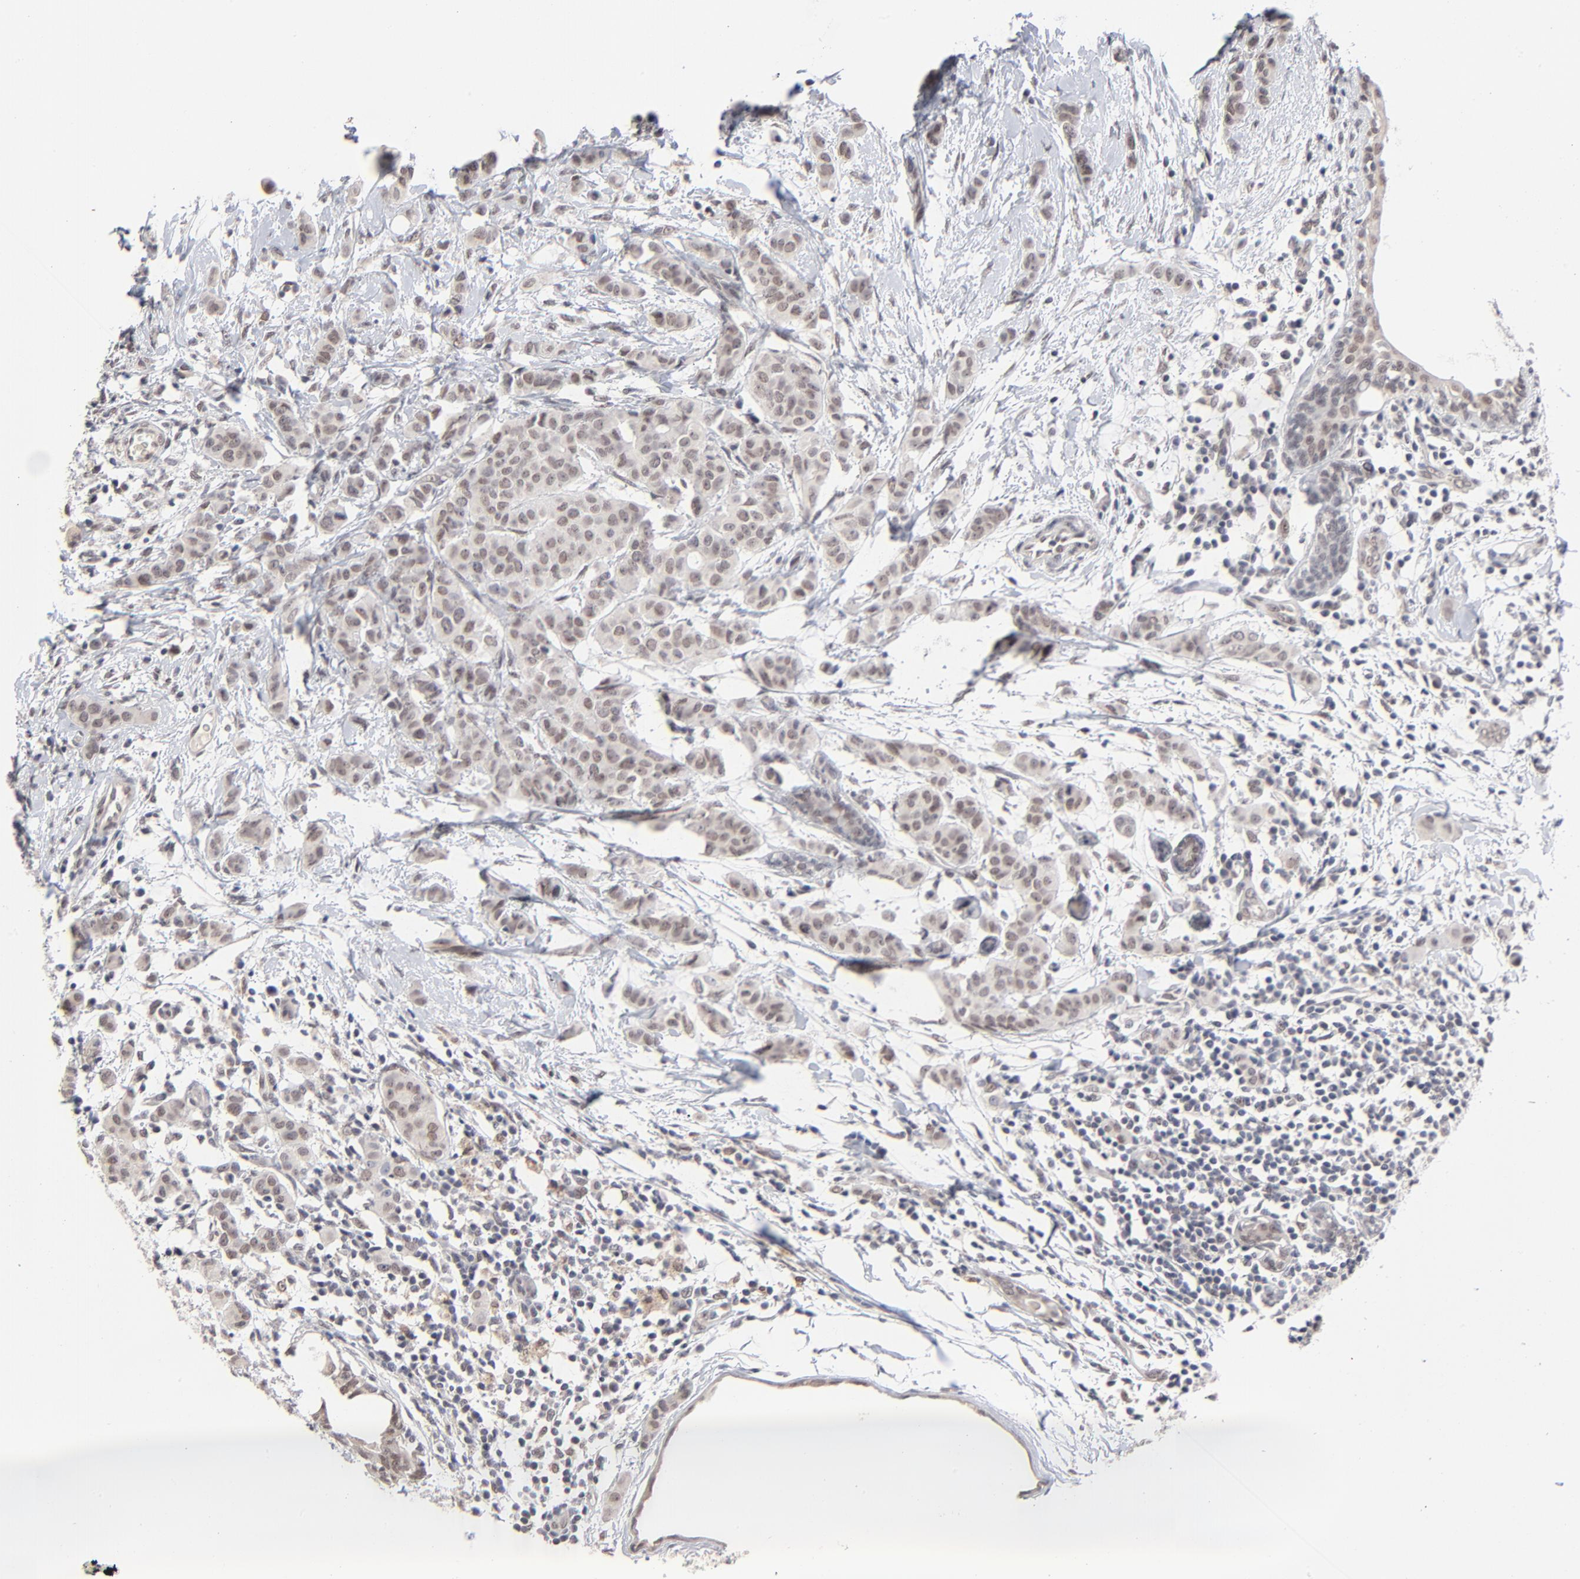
{"staining": {"intensity": "weak", "quantity": "25%-75%", "location": "nuclear"}, "tissue": "breast cancer", "cell_type": "Tumor cells", "image_type": "cancer", "snomed": [{"axis": "morphology", "description": "Duct carcinoma"}, {"axis": "topography", "description": "Breast"}], "caption": "Protein staining of breast cancer tissue demonstrates weak nuclear expression in about 25%-75% of tumor cells.", "gene": "MBIP", "patient": {"sex": "female", "age": 40}}